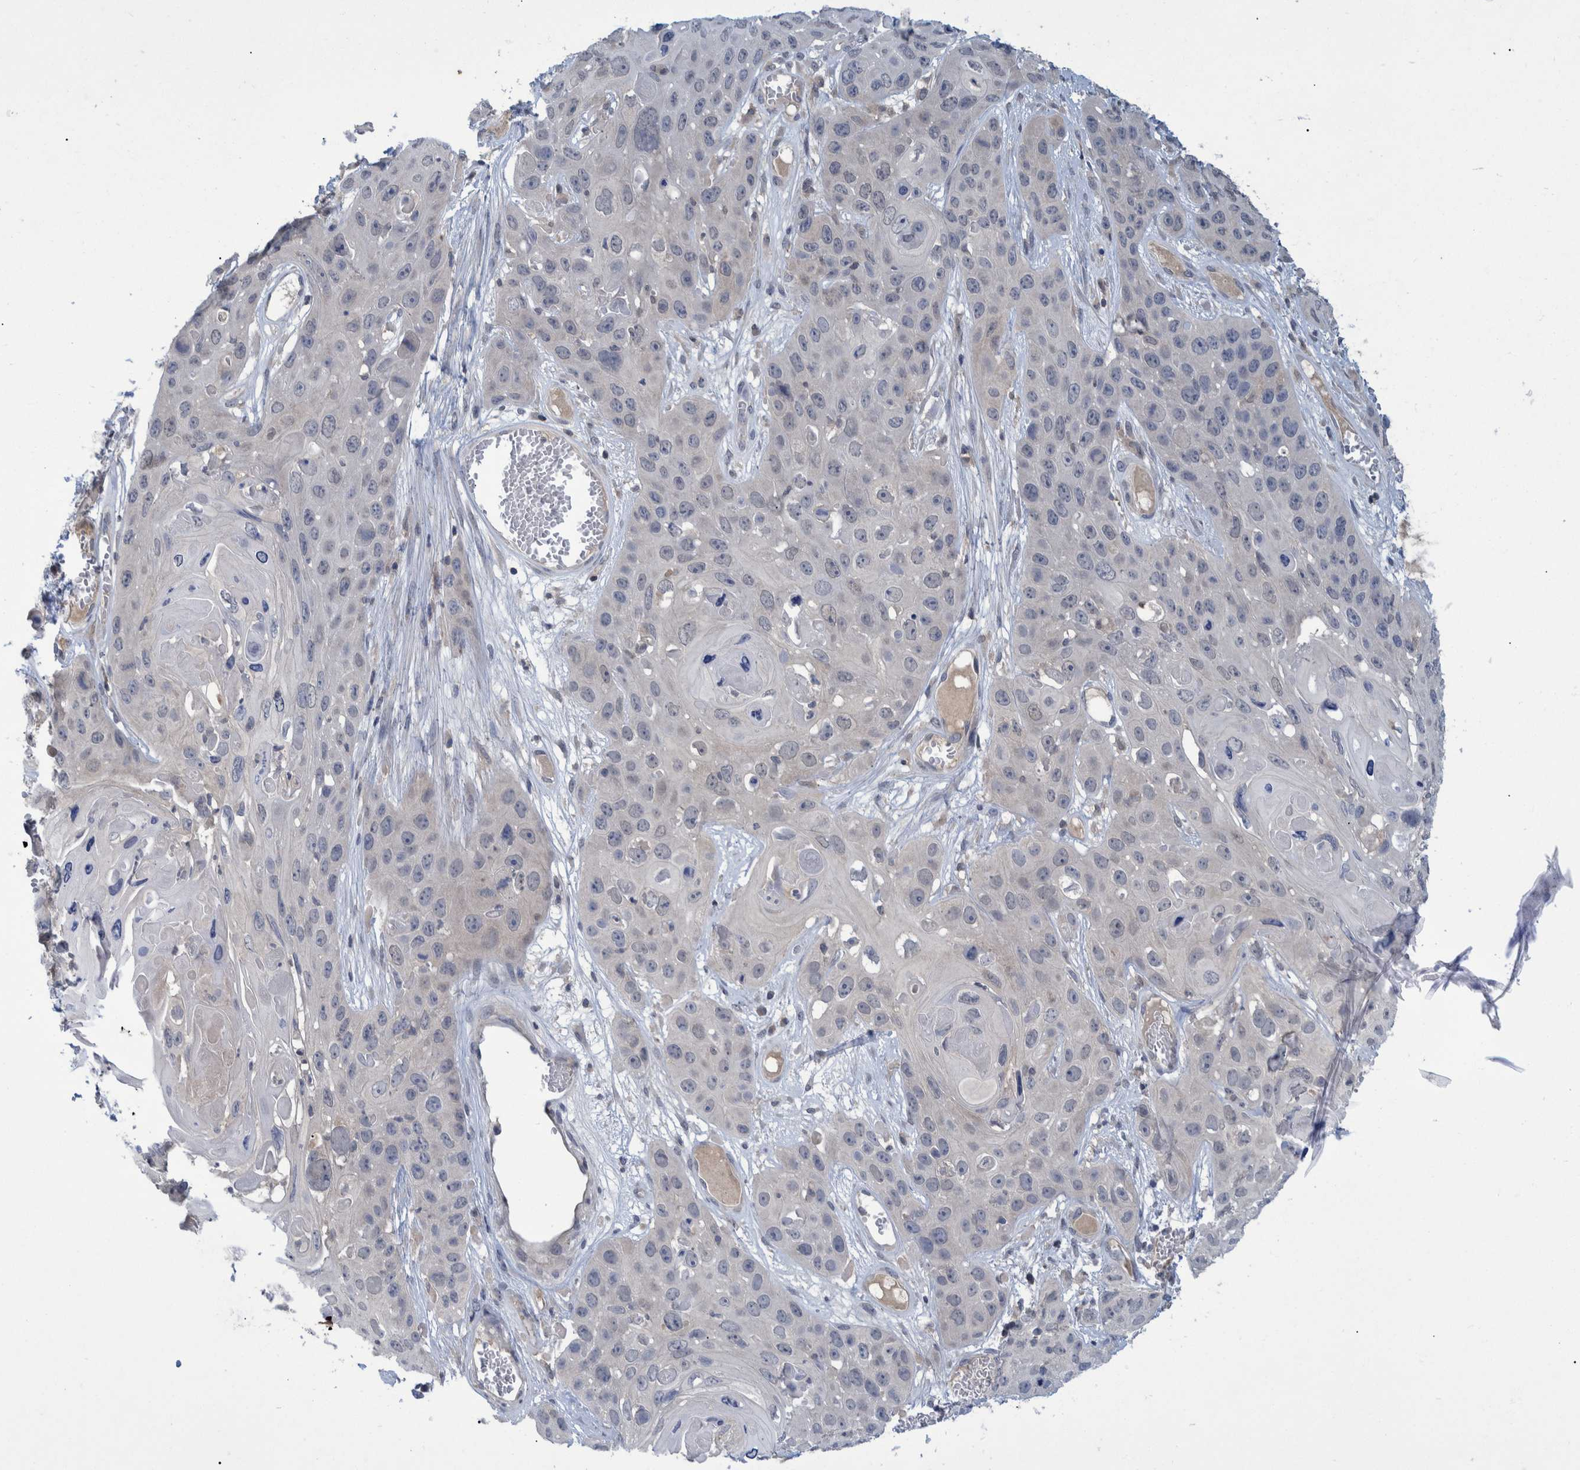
{"staining": {"intensity": "negative", "quantity": "none", "location": "none"}, "tissue": "skin cancer", "cell_type": "Tumor cells", "image_type": "cancer", "snomed": [{"axis": "morphology", "description": "Squamous cell carcinoma, NOS"}, {"axis": "topography", "description": "Skin"}], "caption": "Tumor cells are negative for protein expression in human skin cancer (squamous cell carcinoma). (DAB IHC with hematoxylin counter stain).", "gene": "PCYT2", "patient": {"sex": "male", "age": 55}}